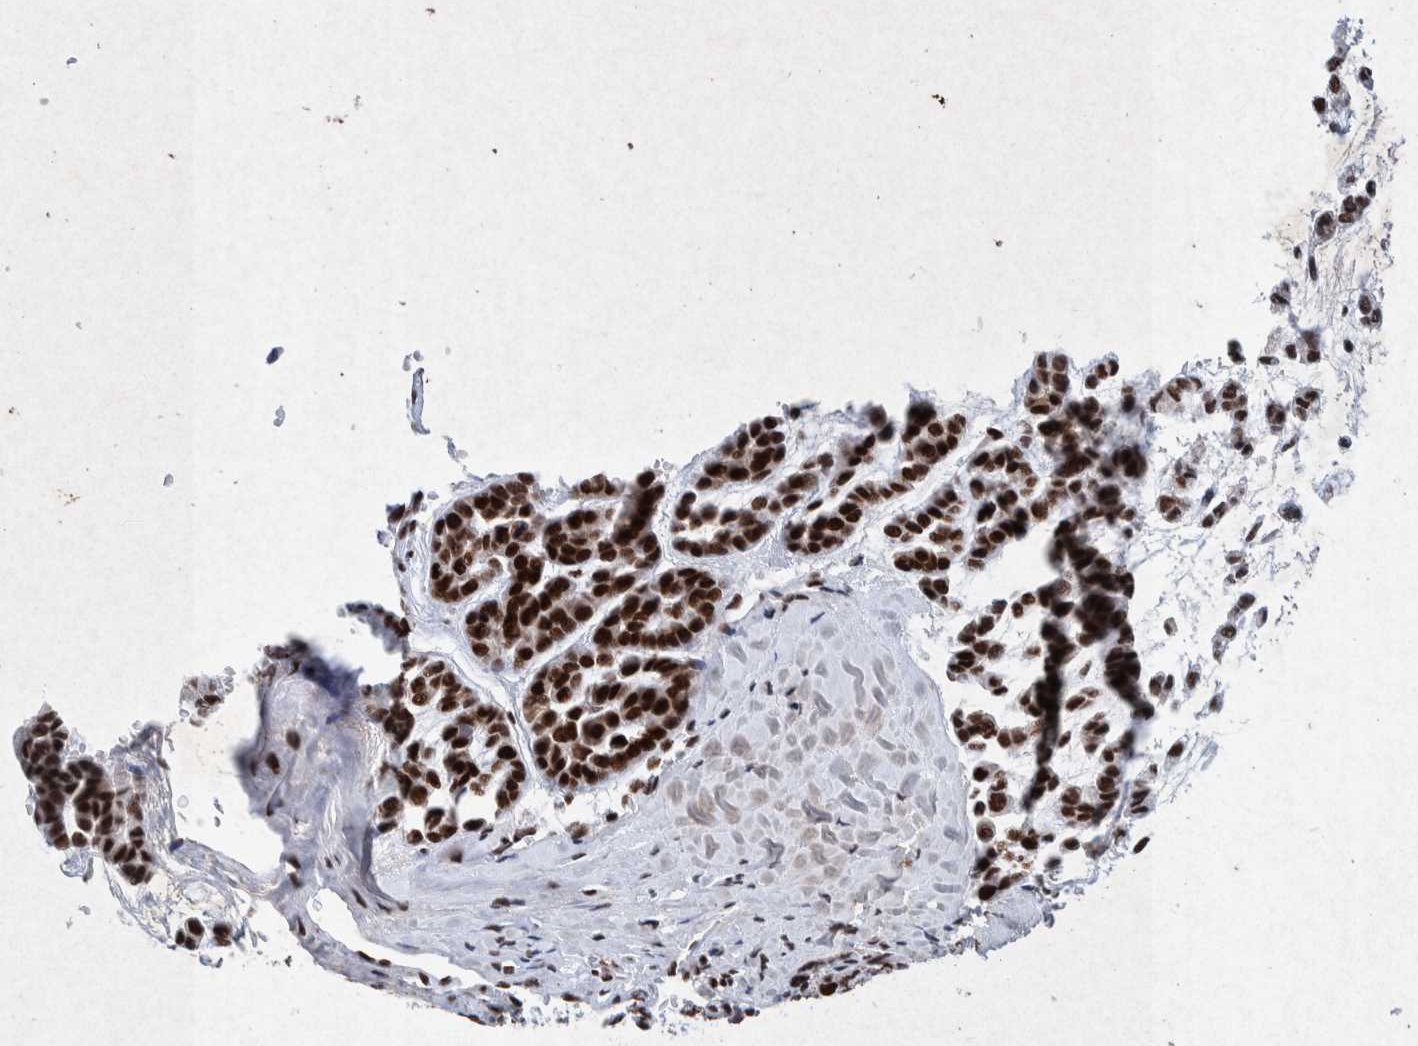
{"staining": {"intensity": "strong", "quantity": ">75%", "location": "nuclear"}, "tissue": "head and neck cancer", "cell_type": "Tumor cells", "image_type": "cancer", "snomed": [{"axis": "morphology", "description": "Adenocarcinoma, NOS"}, {"axis": "morphology", "description": "Adenoma, NOS"}, {"axis": "topography", "description": "Head-Neck"}], "caption": "Protein analysis of head and neck cancer (adenocarcinoma) tissue reveals strong nuclear expression in about >75% of tumor cells. The staining was performed using DAB, with brown indicating positive protein expression. Nuclei are stained blue with hematoxylin.", "gene": "TAF10", "patient": {"sex": "female", "age": 55}}